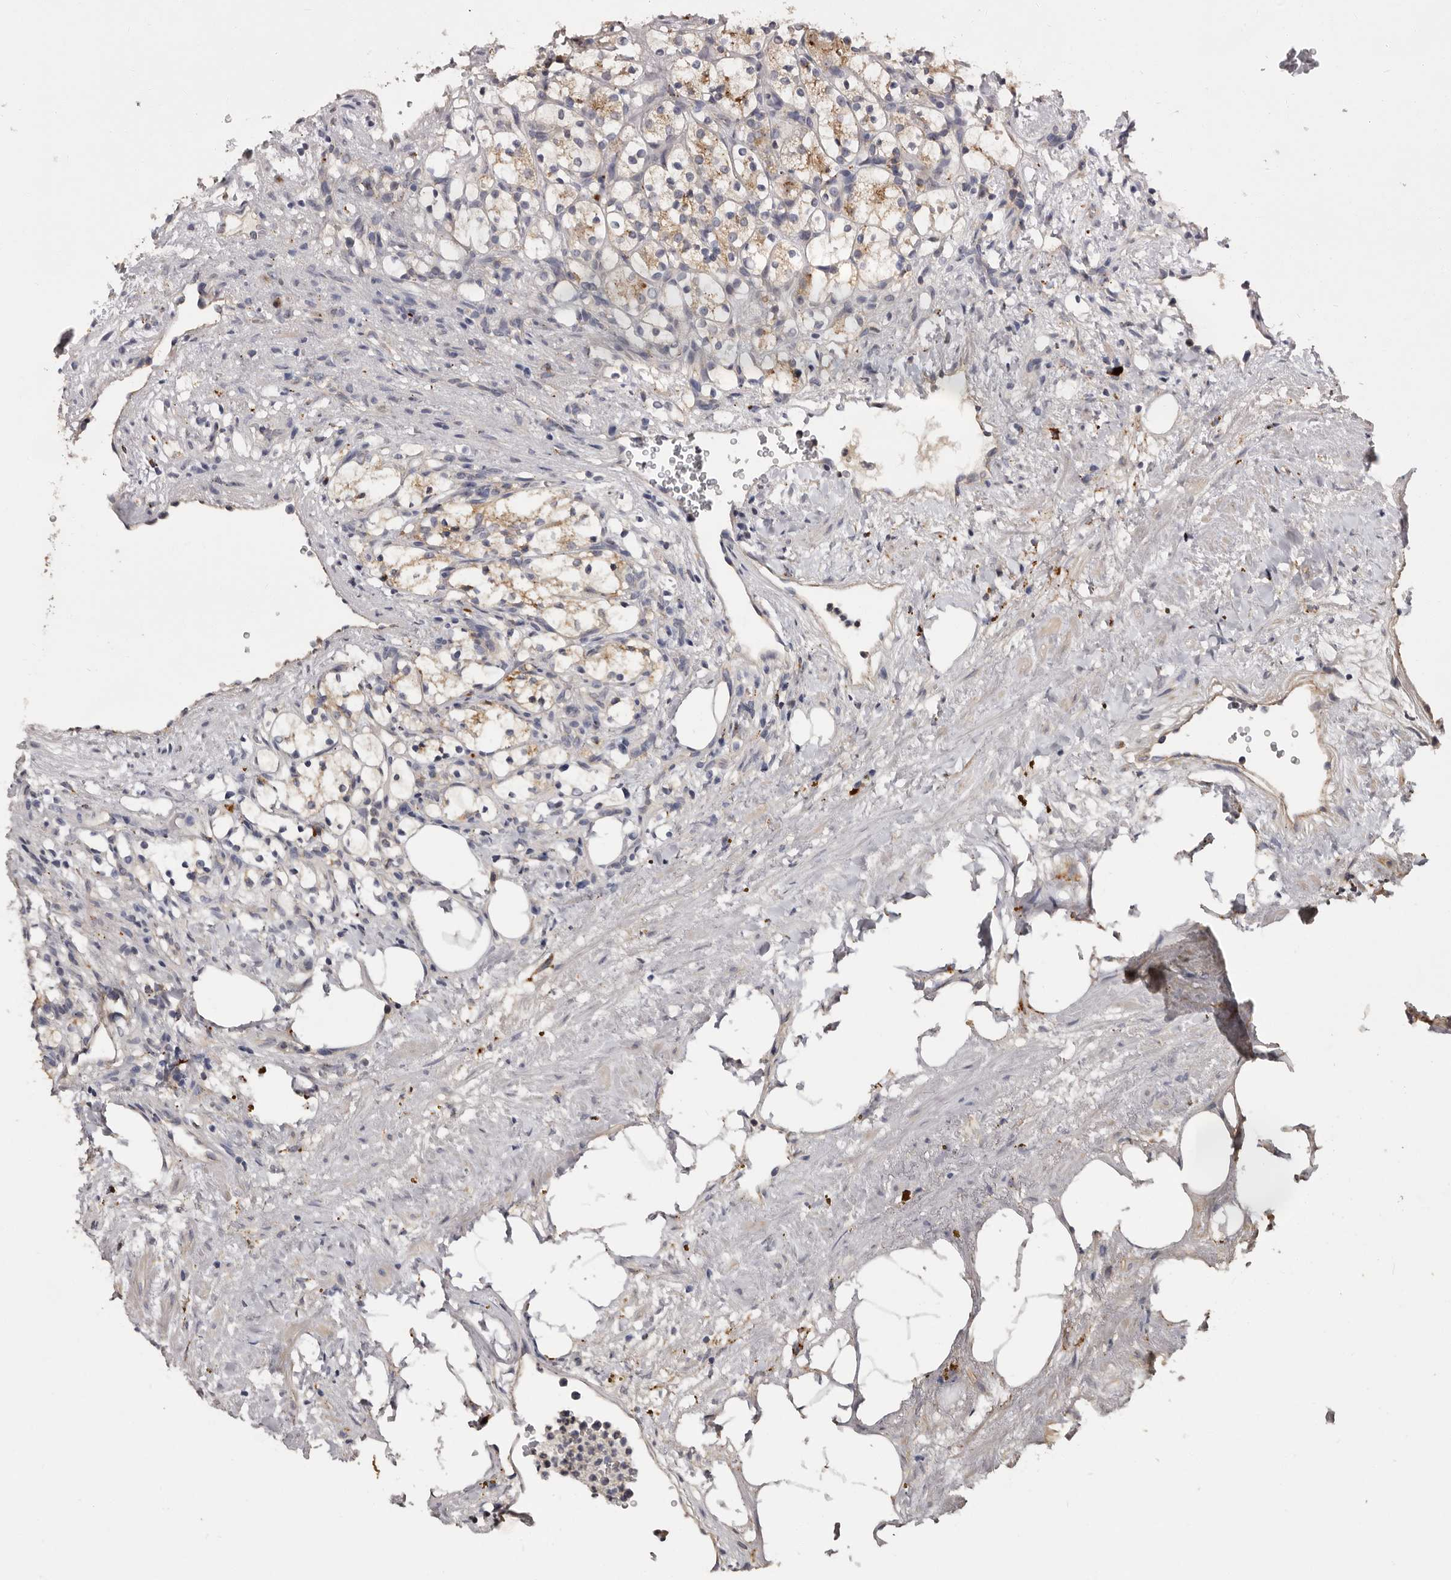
{"staining": {"intensity": "weak", "quantity": "25%-75%", "location": "cytoplasmic/membranous"}, "tissue": "renal cancer", "cell_type": "Tumor cells", "image_type": "cancer", "snomed": [{"axis": "morphology", "description": "Adenocarcinoma, NOS"}, {"axis": "topography", "description": "Kidney"}], "caption": "Immunohistochemical staining of adenocarcinoma (renal) exhibits low levels of weak cytoplasmic/membranous staining in approximately 25%-75% of tumor cells. (DAB (3,3'-diaminobenzidine) IHC, brown staining for protein, blue staining for nuclei).", "gene": "DAP", "patient": {"sex": "female", "age": 69}}